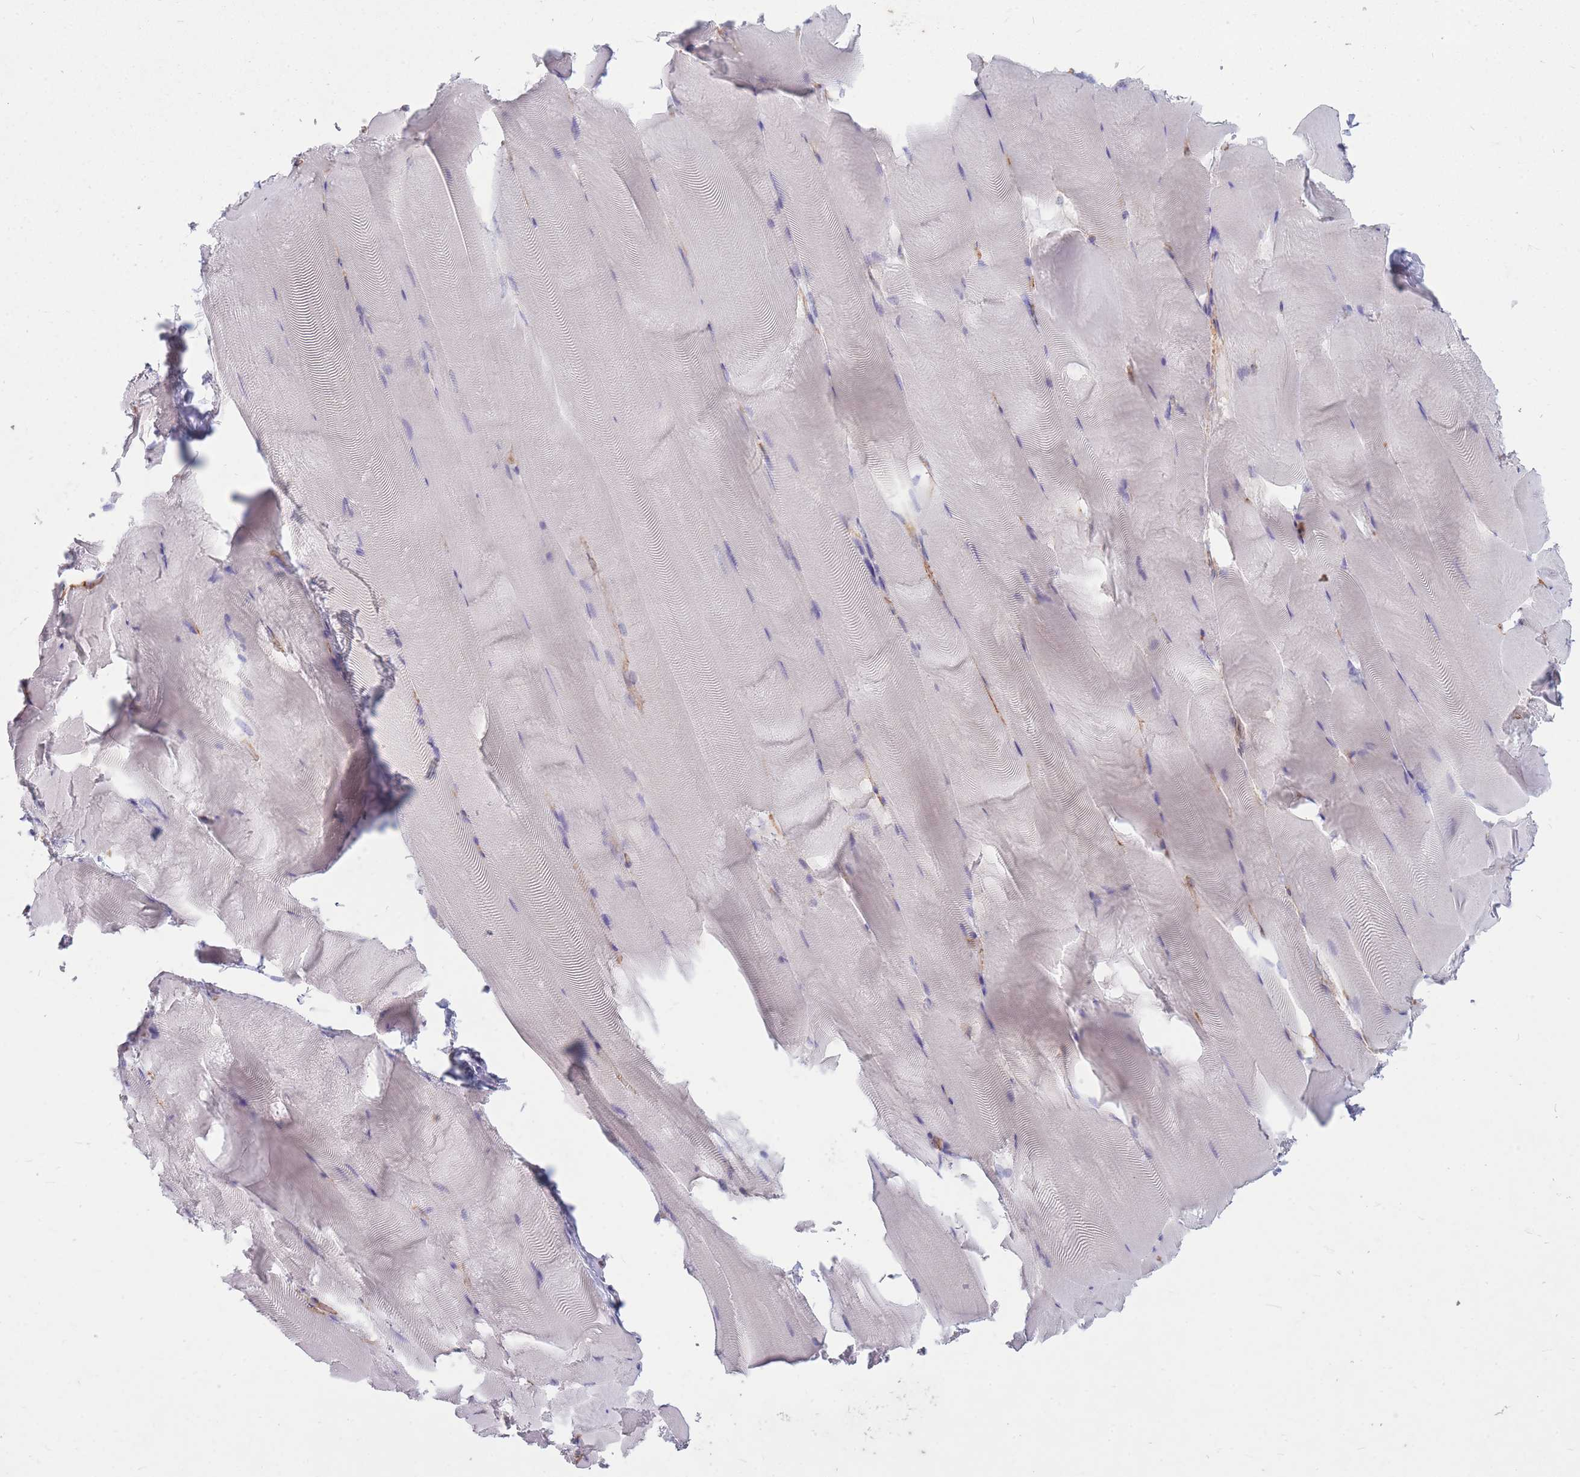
{"staining": {"intensity": "negative", "quantity": "none", "location": "none"}, "tissue": "skeletal muscle", "cell_type": "Myocytes", "image_type": "normal", "snomed": [{"axis": "morphology", "description": "Normal tissue, NOS"}, {"axis": "topography", "description": "Skeletal muscle"}], "caption": "Photomicrograph shows no protein positivity in myocytes of benign skeletal muscle. The staining was performed using DAB (3,3'-diaminobenzidine) to visualize the protein expression in brown, while the nuclei were stained in blue with hematoxylin (Magnification: 20x).", "gene": "GGA1", "patient": {"sex": "female", "age": 64}}